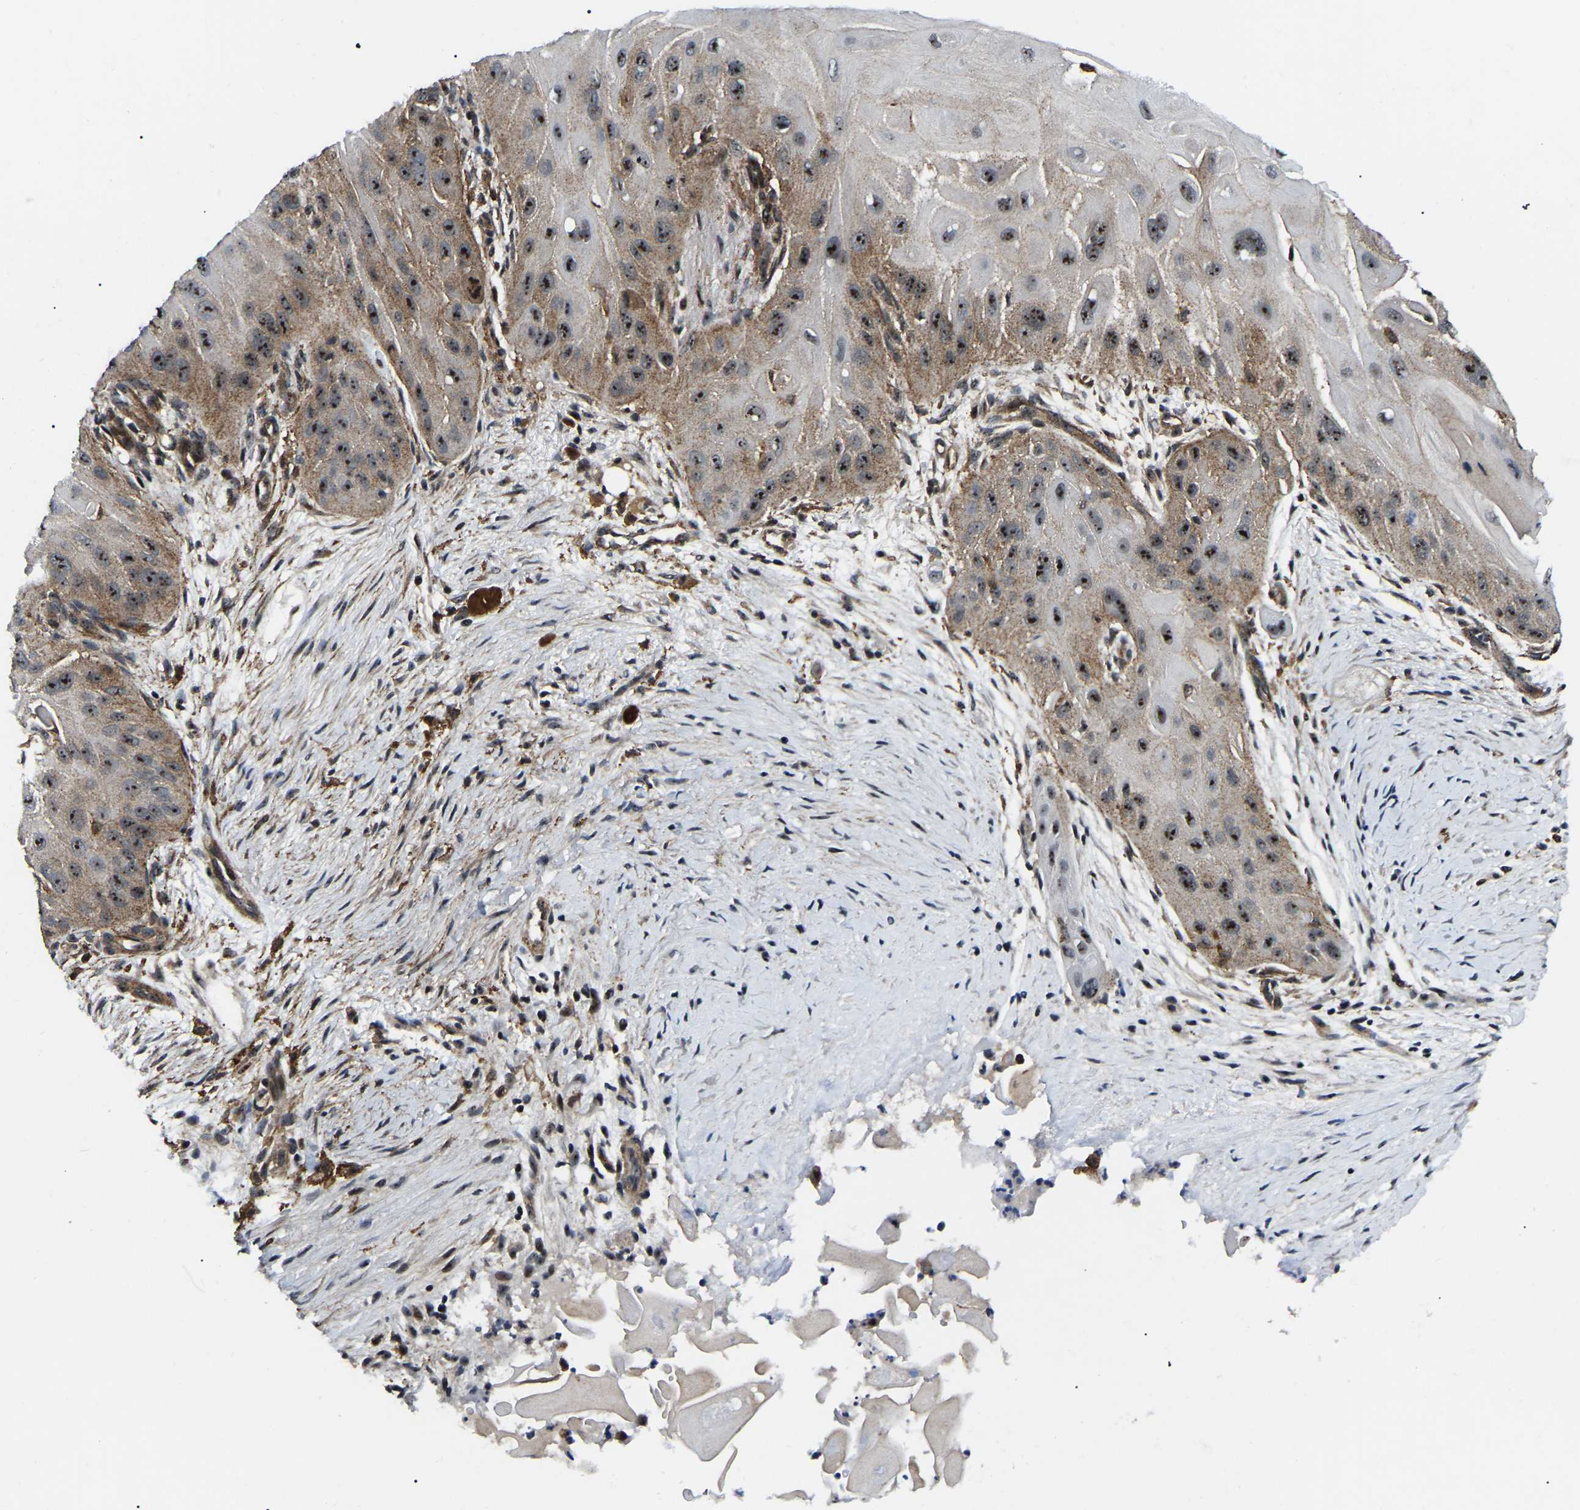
{"staining": {"intensity": "strong", "quantity": ">75%", "location": "cytoplasmic/membranous,nuclear"}, "tissue": "skin cancer", "cell_type": "Tumor cells", "image_type": "cancer", "snomed": [{"axis": "morphology", "description": "Squamous cell carcinoma, NOS"}, {"axis": "topography", "description": "Skin"}], "caption": "A high-resolution photomicrograph shows IHC staining of squamous cell carcinoma (skin), which shows strong cytoplasmic/membranous and nuclear expression in approximately >75% of tumor cells.", "gene": "RRP1B", "patient": {"sex": "female", "age": 77}}